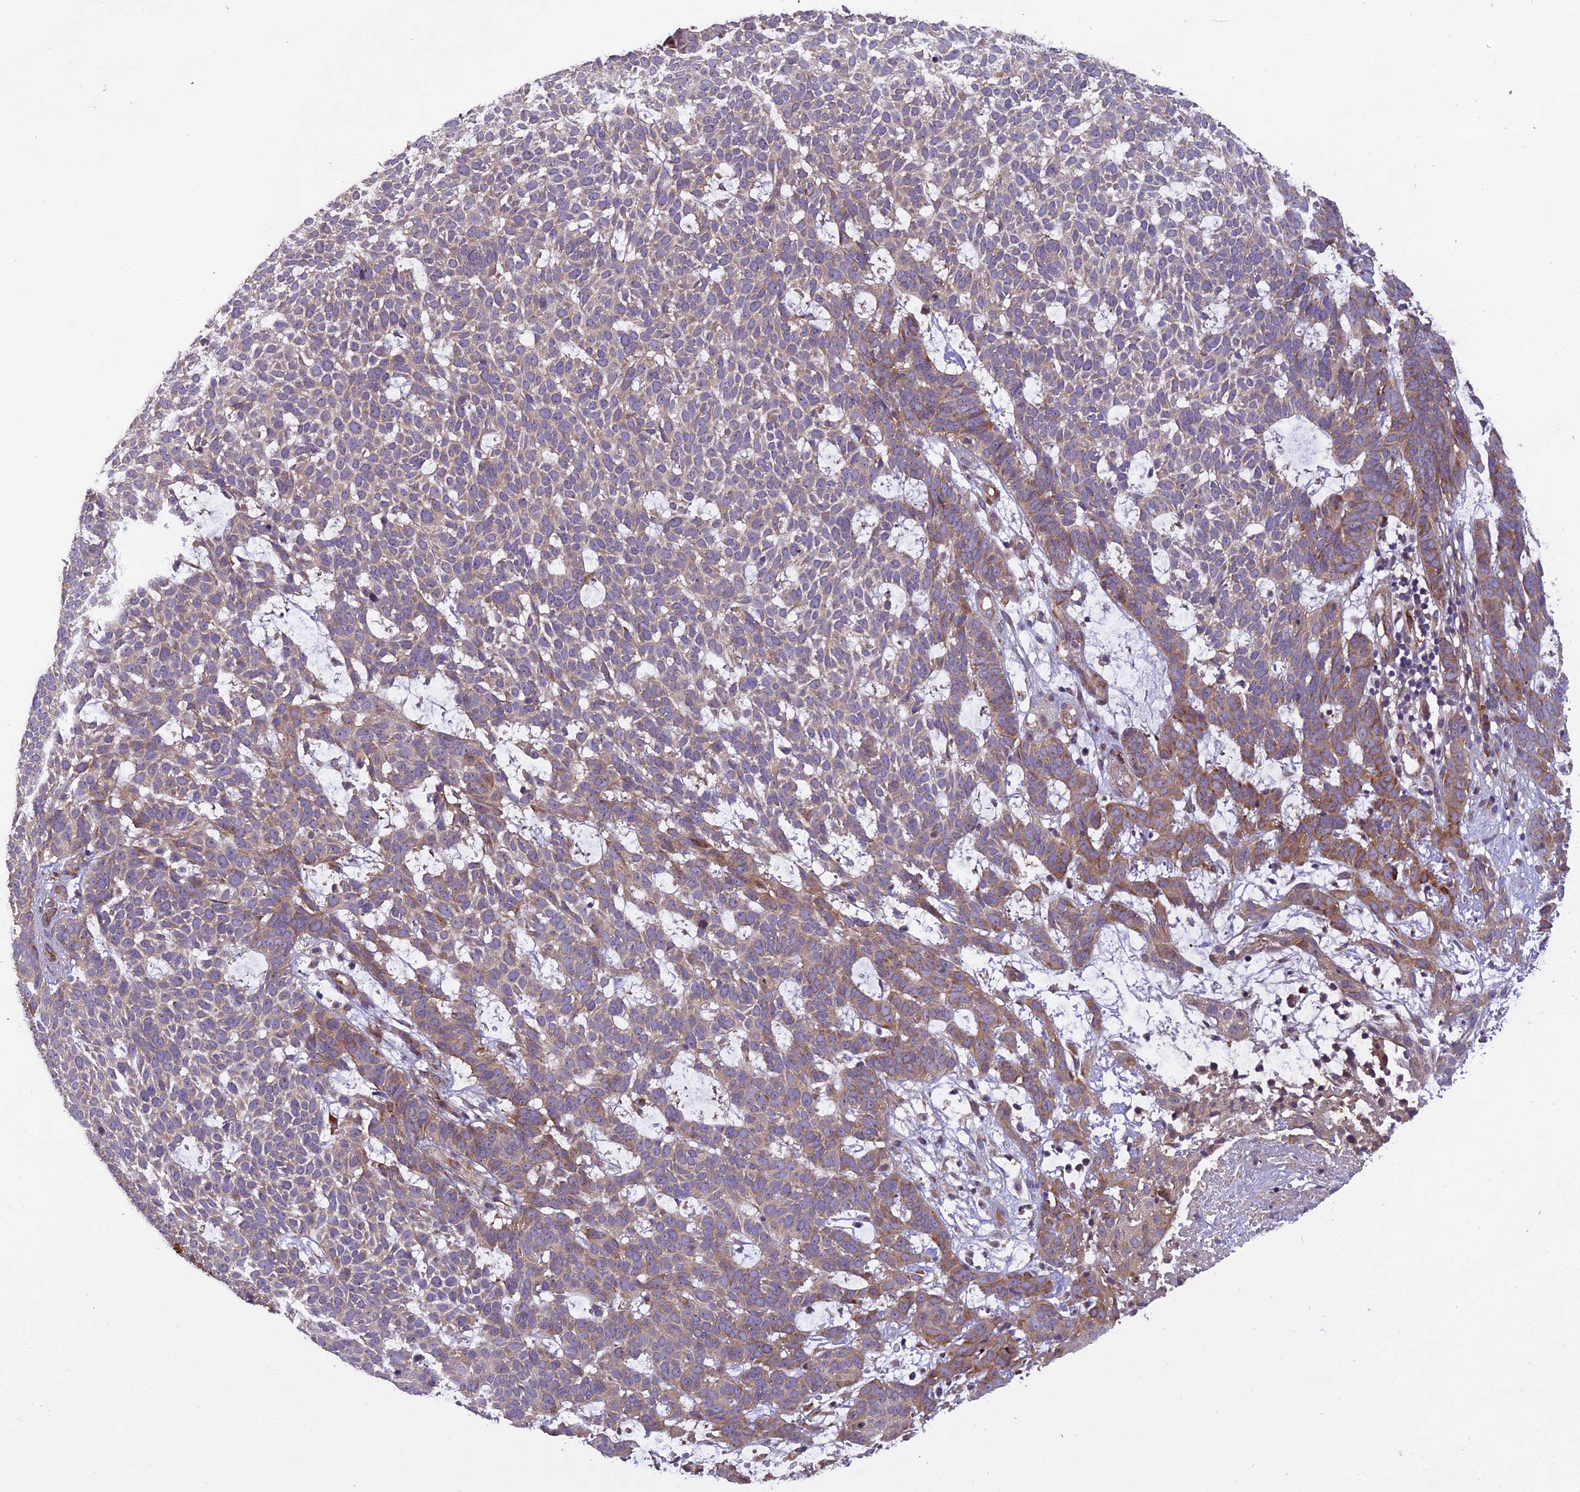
{"staining": {"intensity": "moderate", "quantity": "25%-75%", "location": "cytoplasmic/membranous"}, "tissue": "skin cancer", "cell_type": "Tumor cells", "image_type": "cancer", "snomed": [{"axis": "morphology", "description": "Basal cell carcinoma"}, {"axis": "topography", "description": "Skin"}], "caption": "There is medium levels of moderate cytoplasmic/membranous staining in tumor cells of skin basal cell carcinoma, as demonstrated by immunohistochemical staining (brown color).", "gene": "CENPL", "patient": {"sex": "female", "age": 78}}